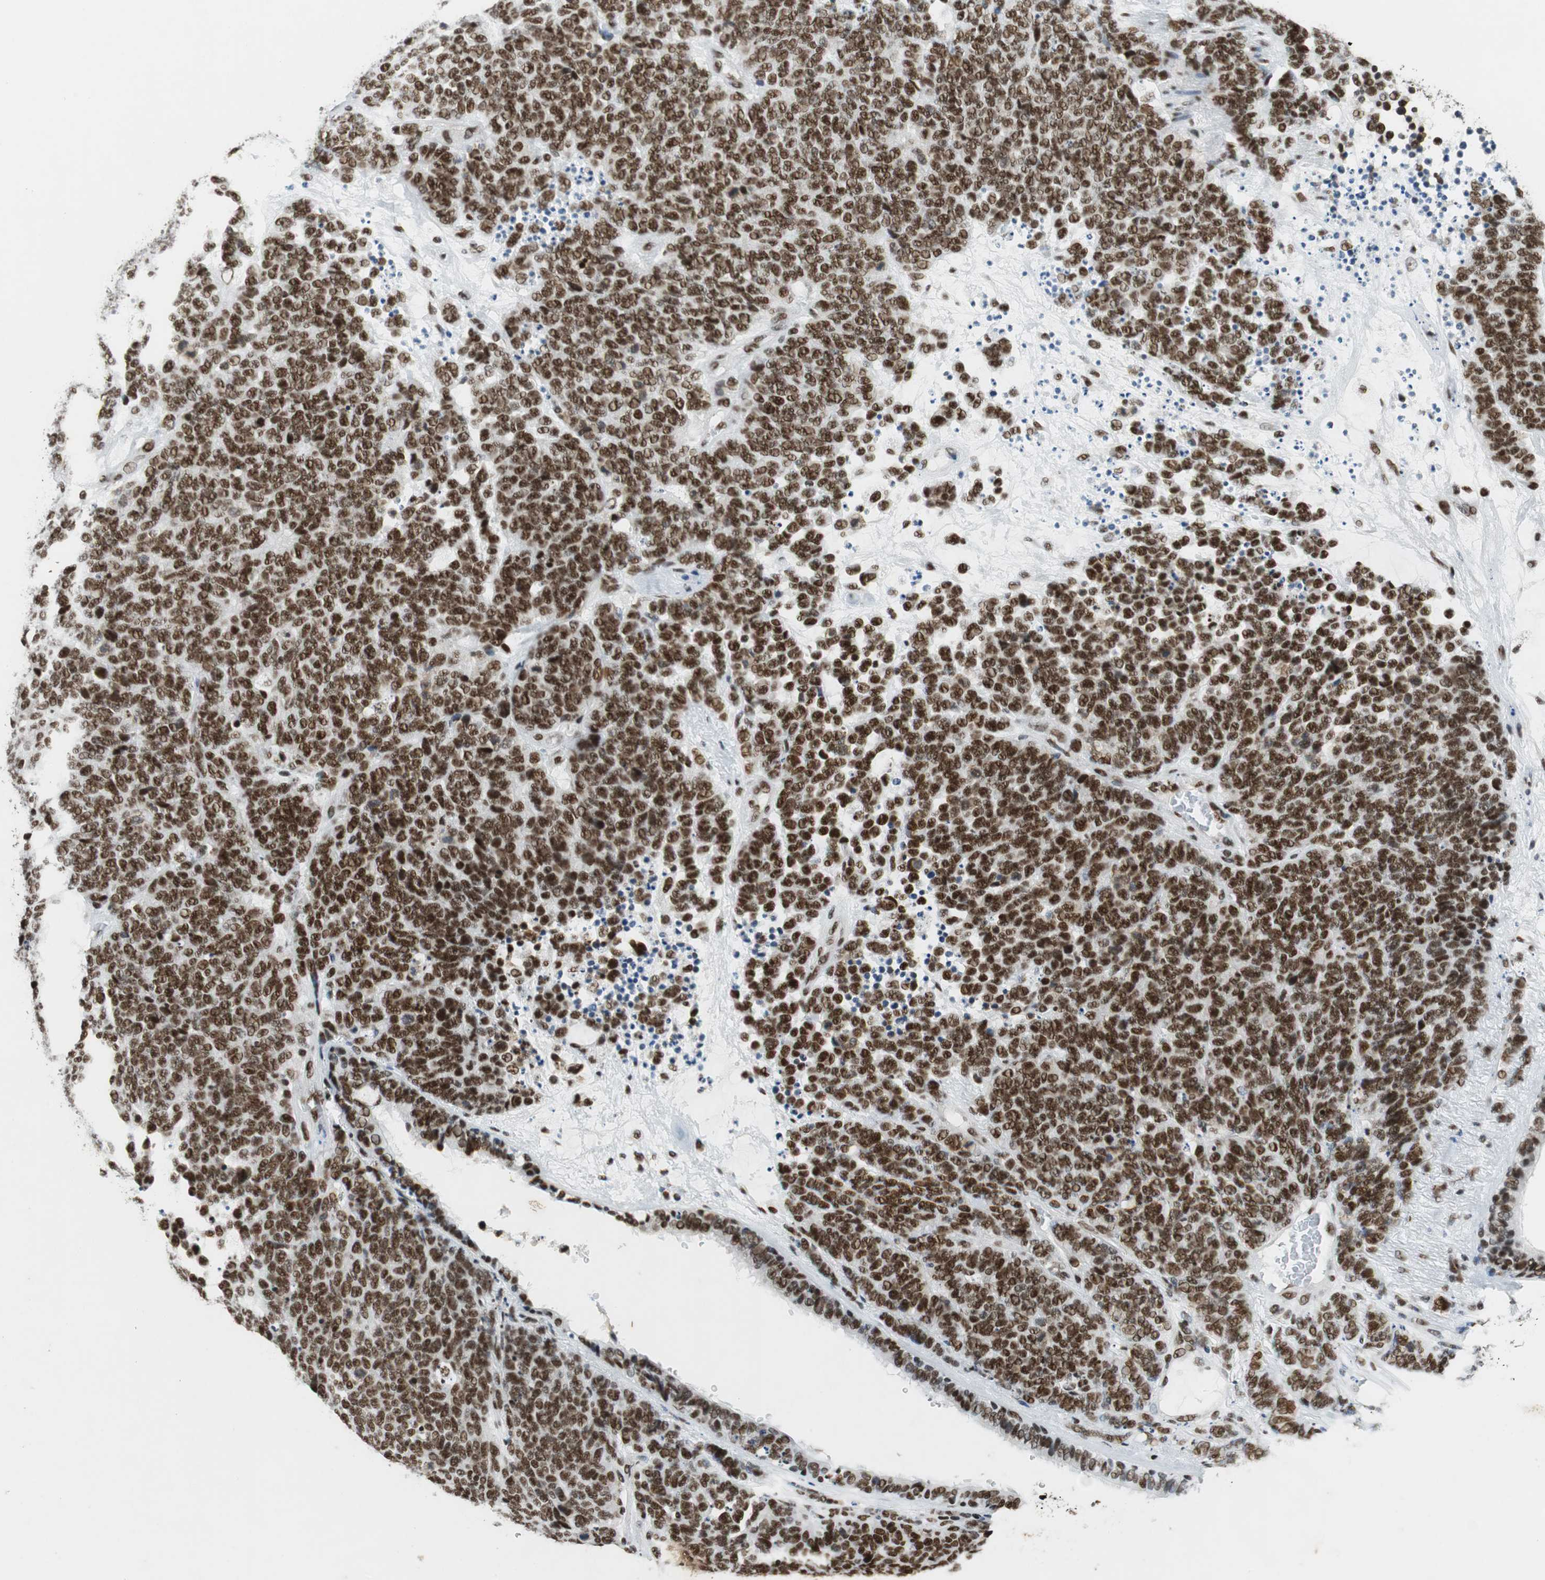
{"staining": {"intensity": "moderate", "quantity": ">75%", "location": "nuclear"}, "tissue": "lung cancer", "cell_type": "Tumor cells", "image_type": "cancer", "snomed": [{"axis": "morphology", "description": "Neoplasm, malignant, NOS"}, {"axis": "topography", "description": "Lung"}], "caption": "About >75% of tumor cells in malignant neoplasm (lung) demonstrate moderate nuclear protein expression as visualized by brown immunohistochemical staining.", "gene": "PRKDC", "patient": {"sex": "female", "age": 58}}